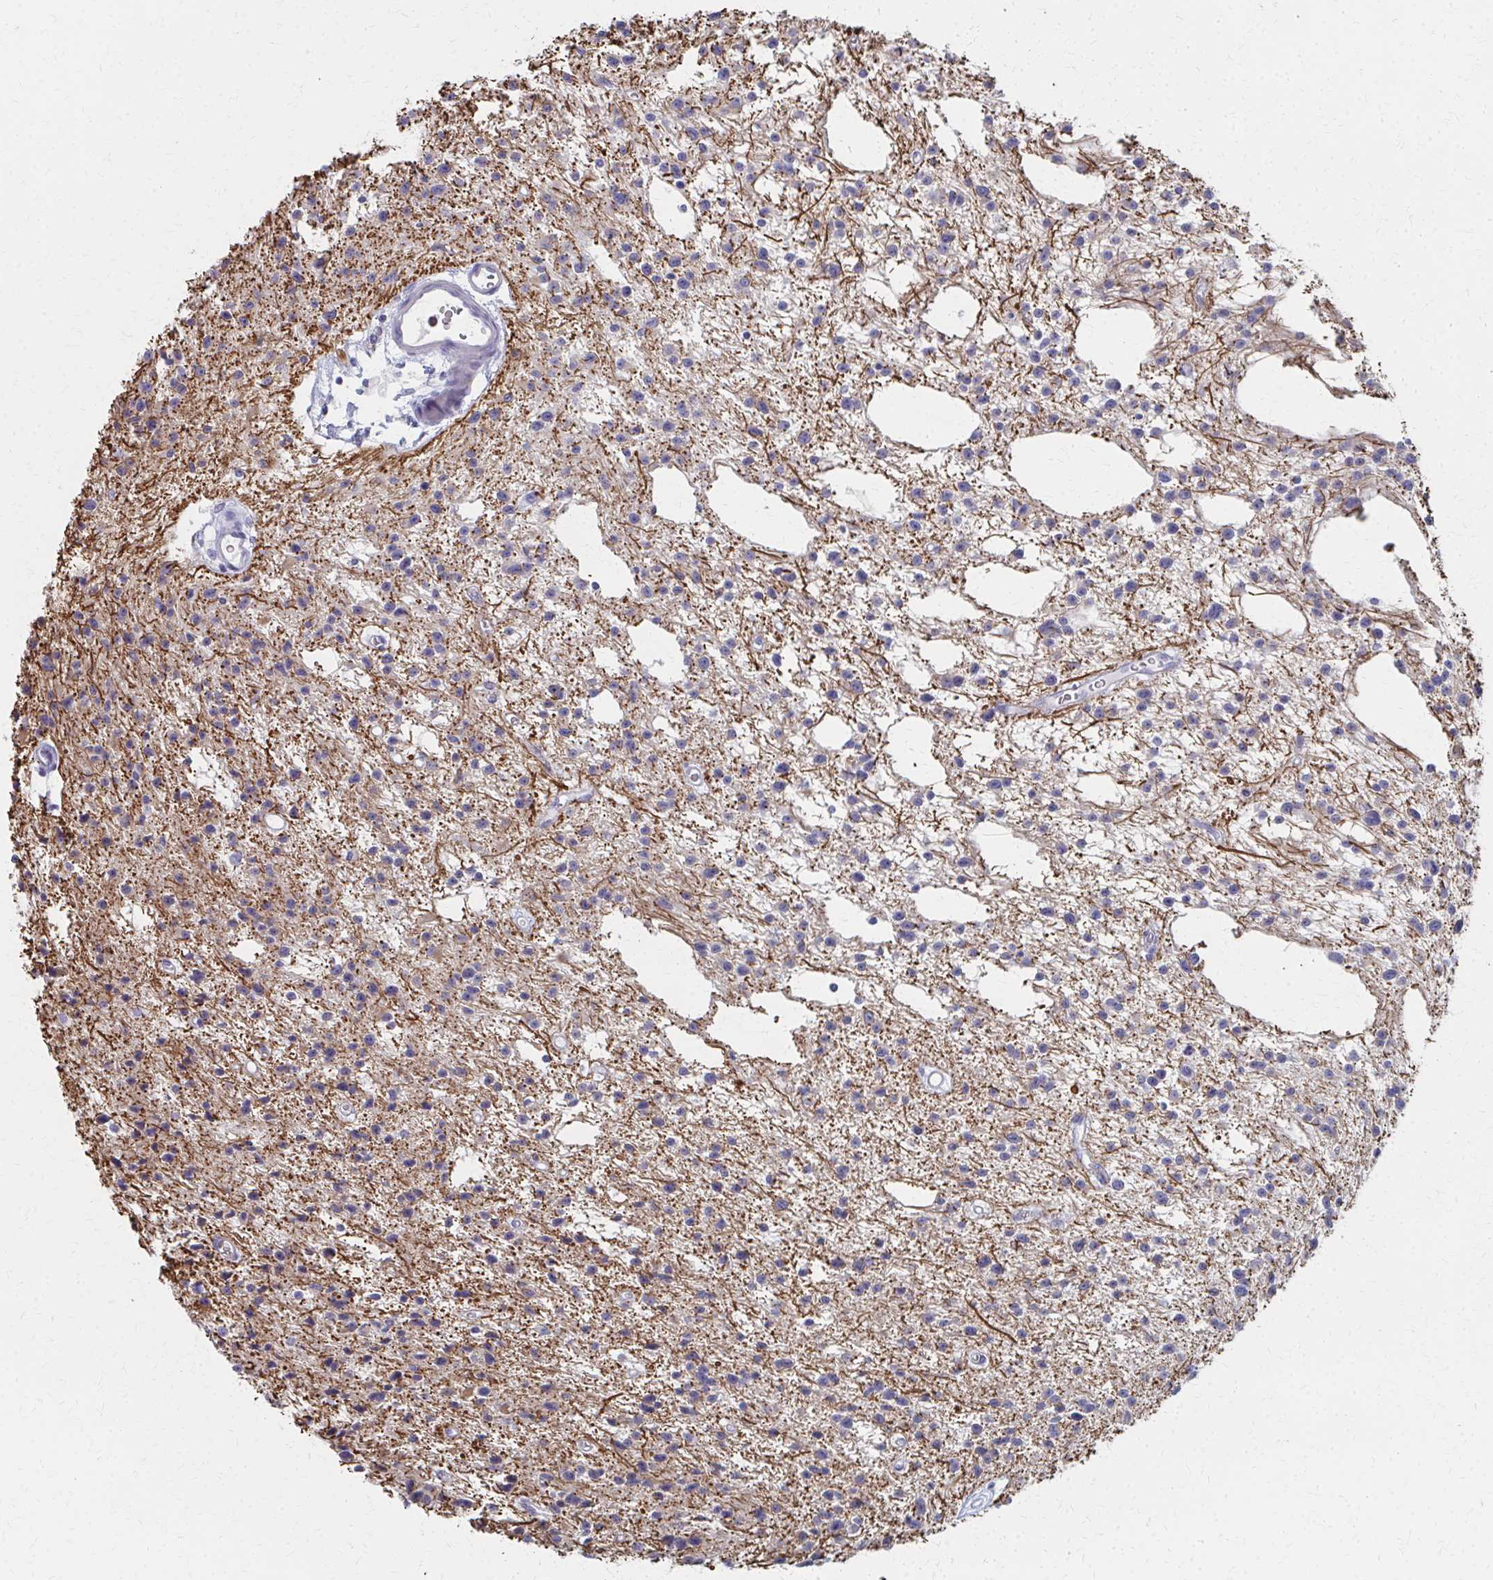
{"staining": {"intensity": "negative", "quantity": "none", "location": "none"}, "tissue": "glioma", "cell_type": "Tumor cells", "image_type": "cancer", "snomed": [{"axis": "morphology", "description": "Glioma, malignant, Low grade"}, {"axis": "topography", "description": "Brain"}], "caption": "Immunohistochemistry histopathology image of neoplastic tissue: glioma stained with DAB displays no significant protein expression in tumor cells.", "gene": "MS4A2", "patient": {"sex": "male", "age": 43}}